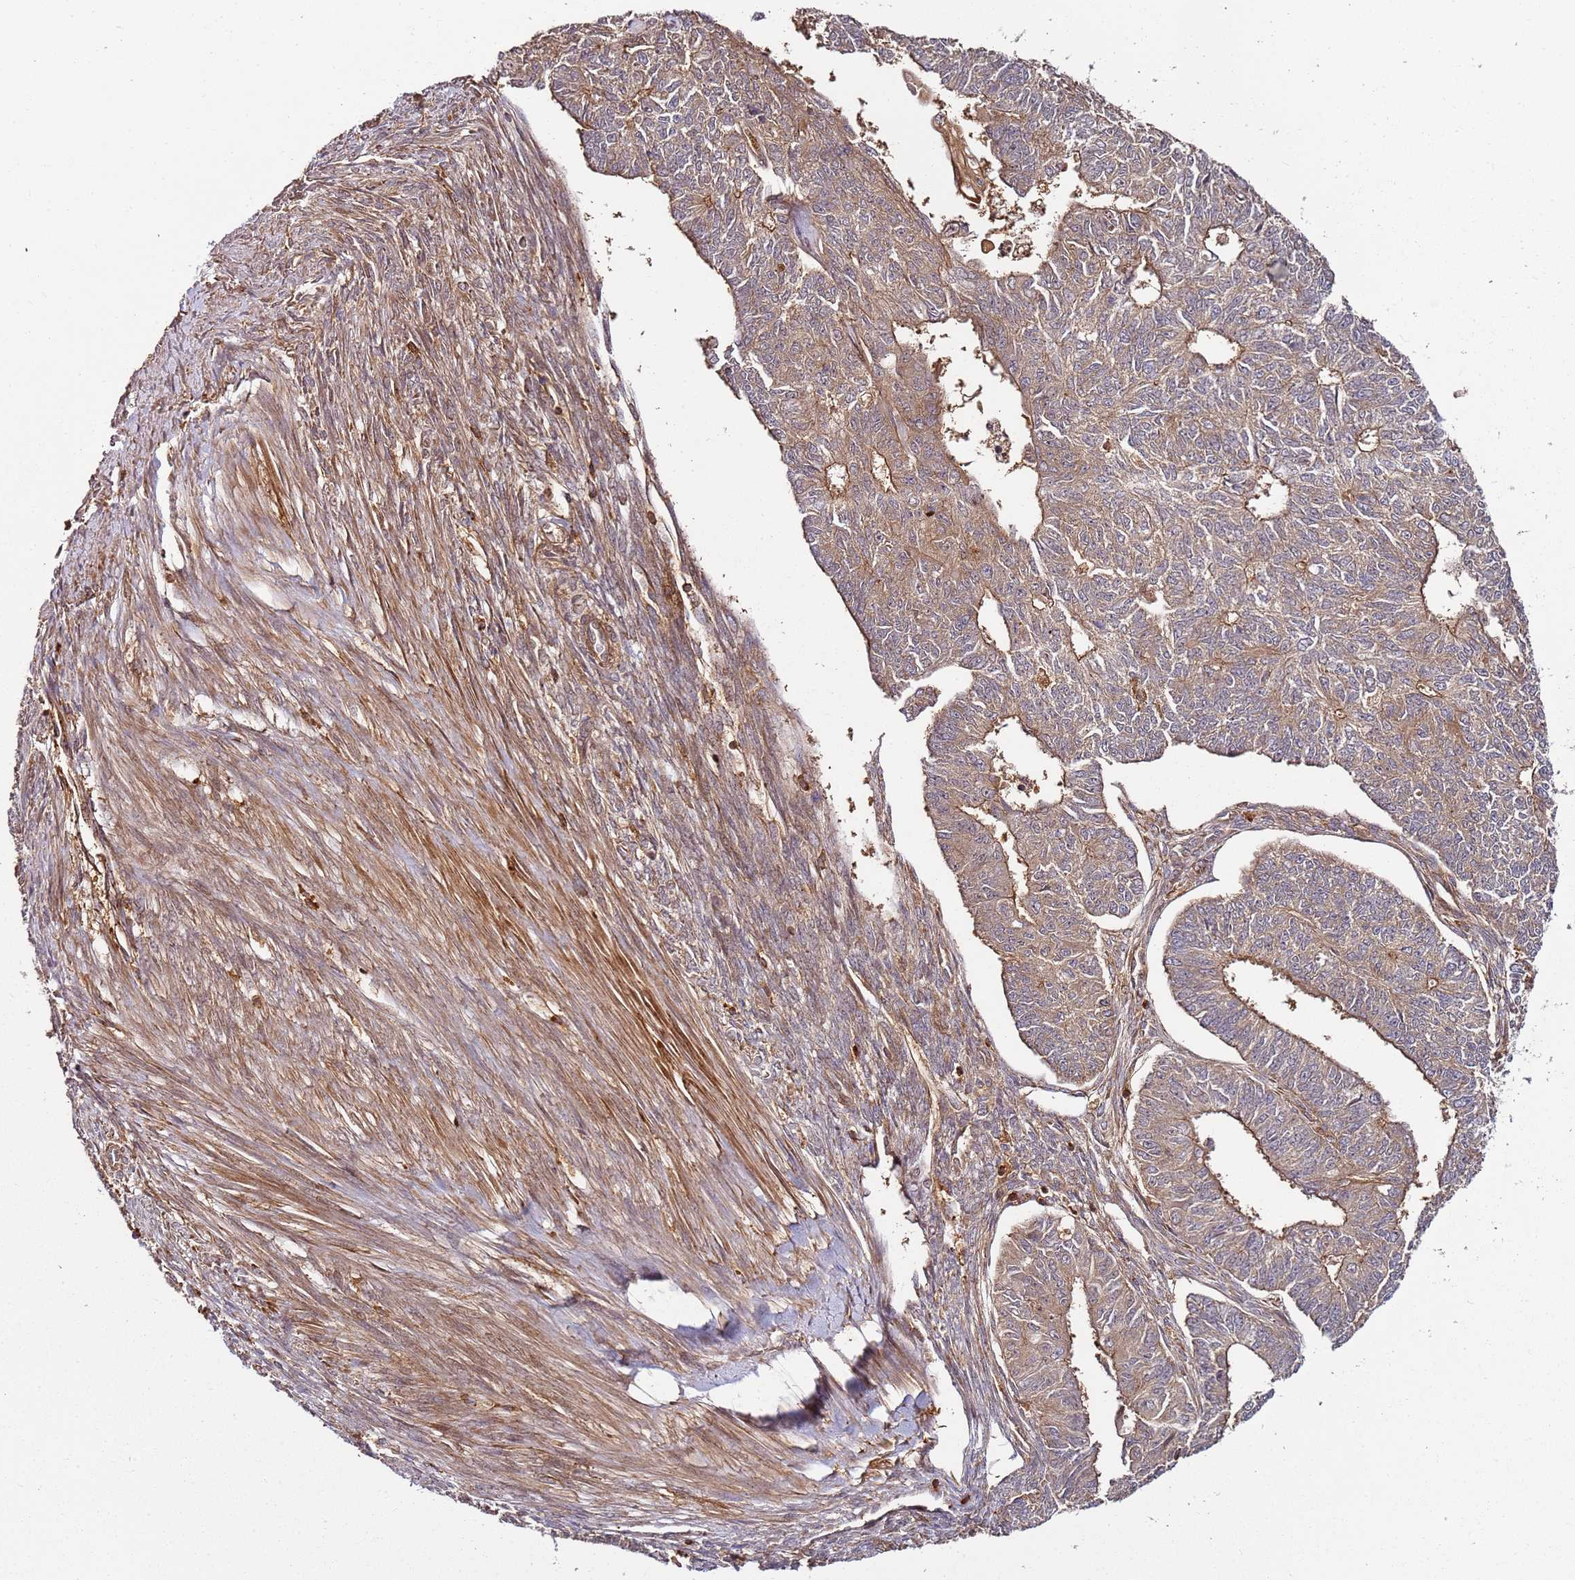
{"staining": {"intensity": "moderate", "quantity": "25%-75%", "location": "cytoplasmic/membranous"}, "tissue": "endometrial cancer", "cell_type": "Tumor cells", "image_type": "cancer", "snomed": [{"axis": "morphology", "description": "Adenocarcinoma, NOS"}, {"axis": "topography", "description": "Endometrium"}], "caption": "Protein staining reveals moderate cytoplasmic/membranous positivity in approximately 25%-75% of tumor cells in endometrial adenocarcinoma.", "gene": "PRMT7", "patient": {"sex": "female", "age": 32}}